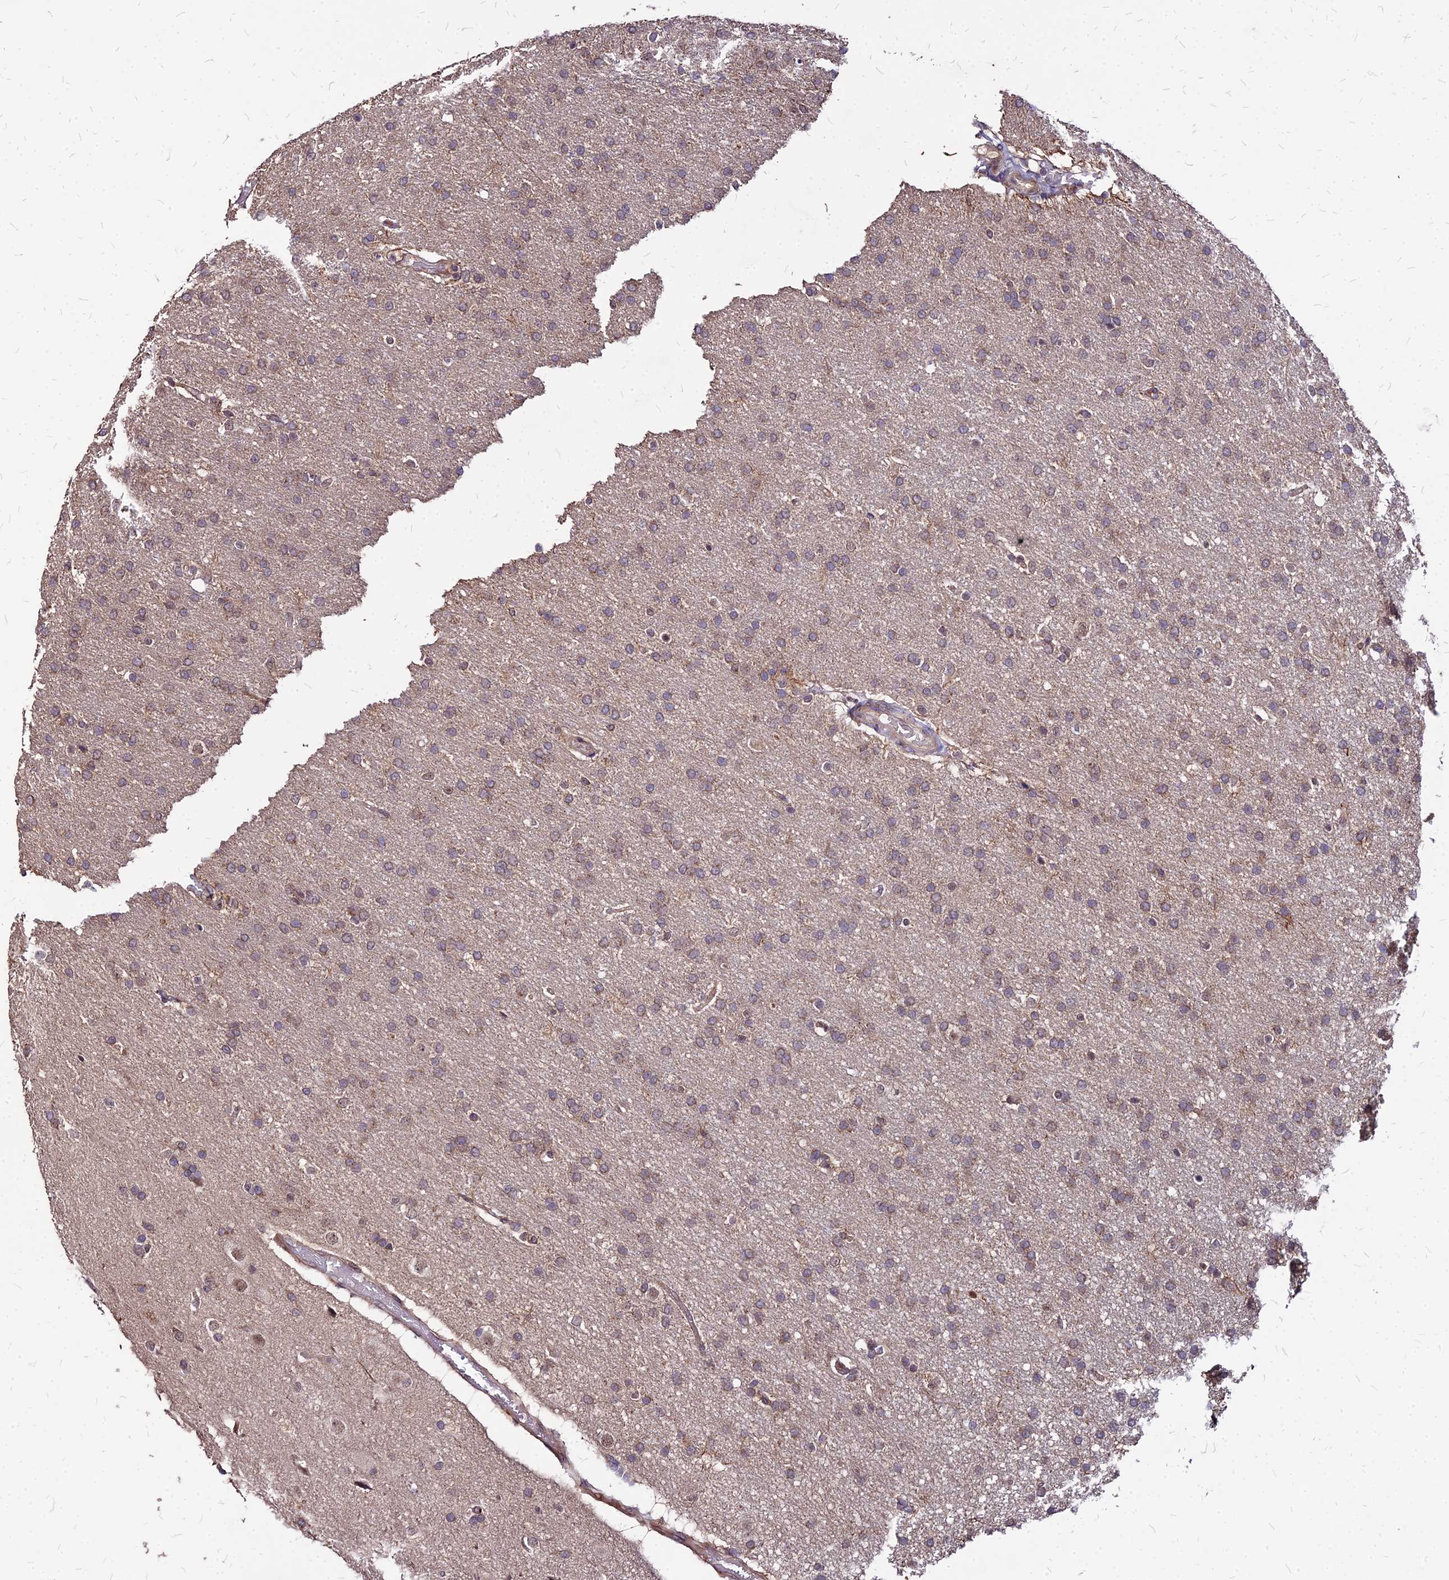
{"staining": {"intensity": "weak", "quantity": ">75%", "location": "cytoplasmic/membranous"}, "tissue": "glioma", "cell_type": "Tumor cells", "image_type": "cancer", "snomed": [{"axis": "morphology", "description": "Glioma, malignant, High grade"}, {"axis": "topography", "description": "Brain"}], "caption": "IHC (DAB) staining of human glioma displays weak cytoplasmic/membranous protein positivity in about >75% of tumor cells. Nuclei are stained in blue.", "gene": "APBA3", "patient": {"sex": "male", "age": 72}}